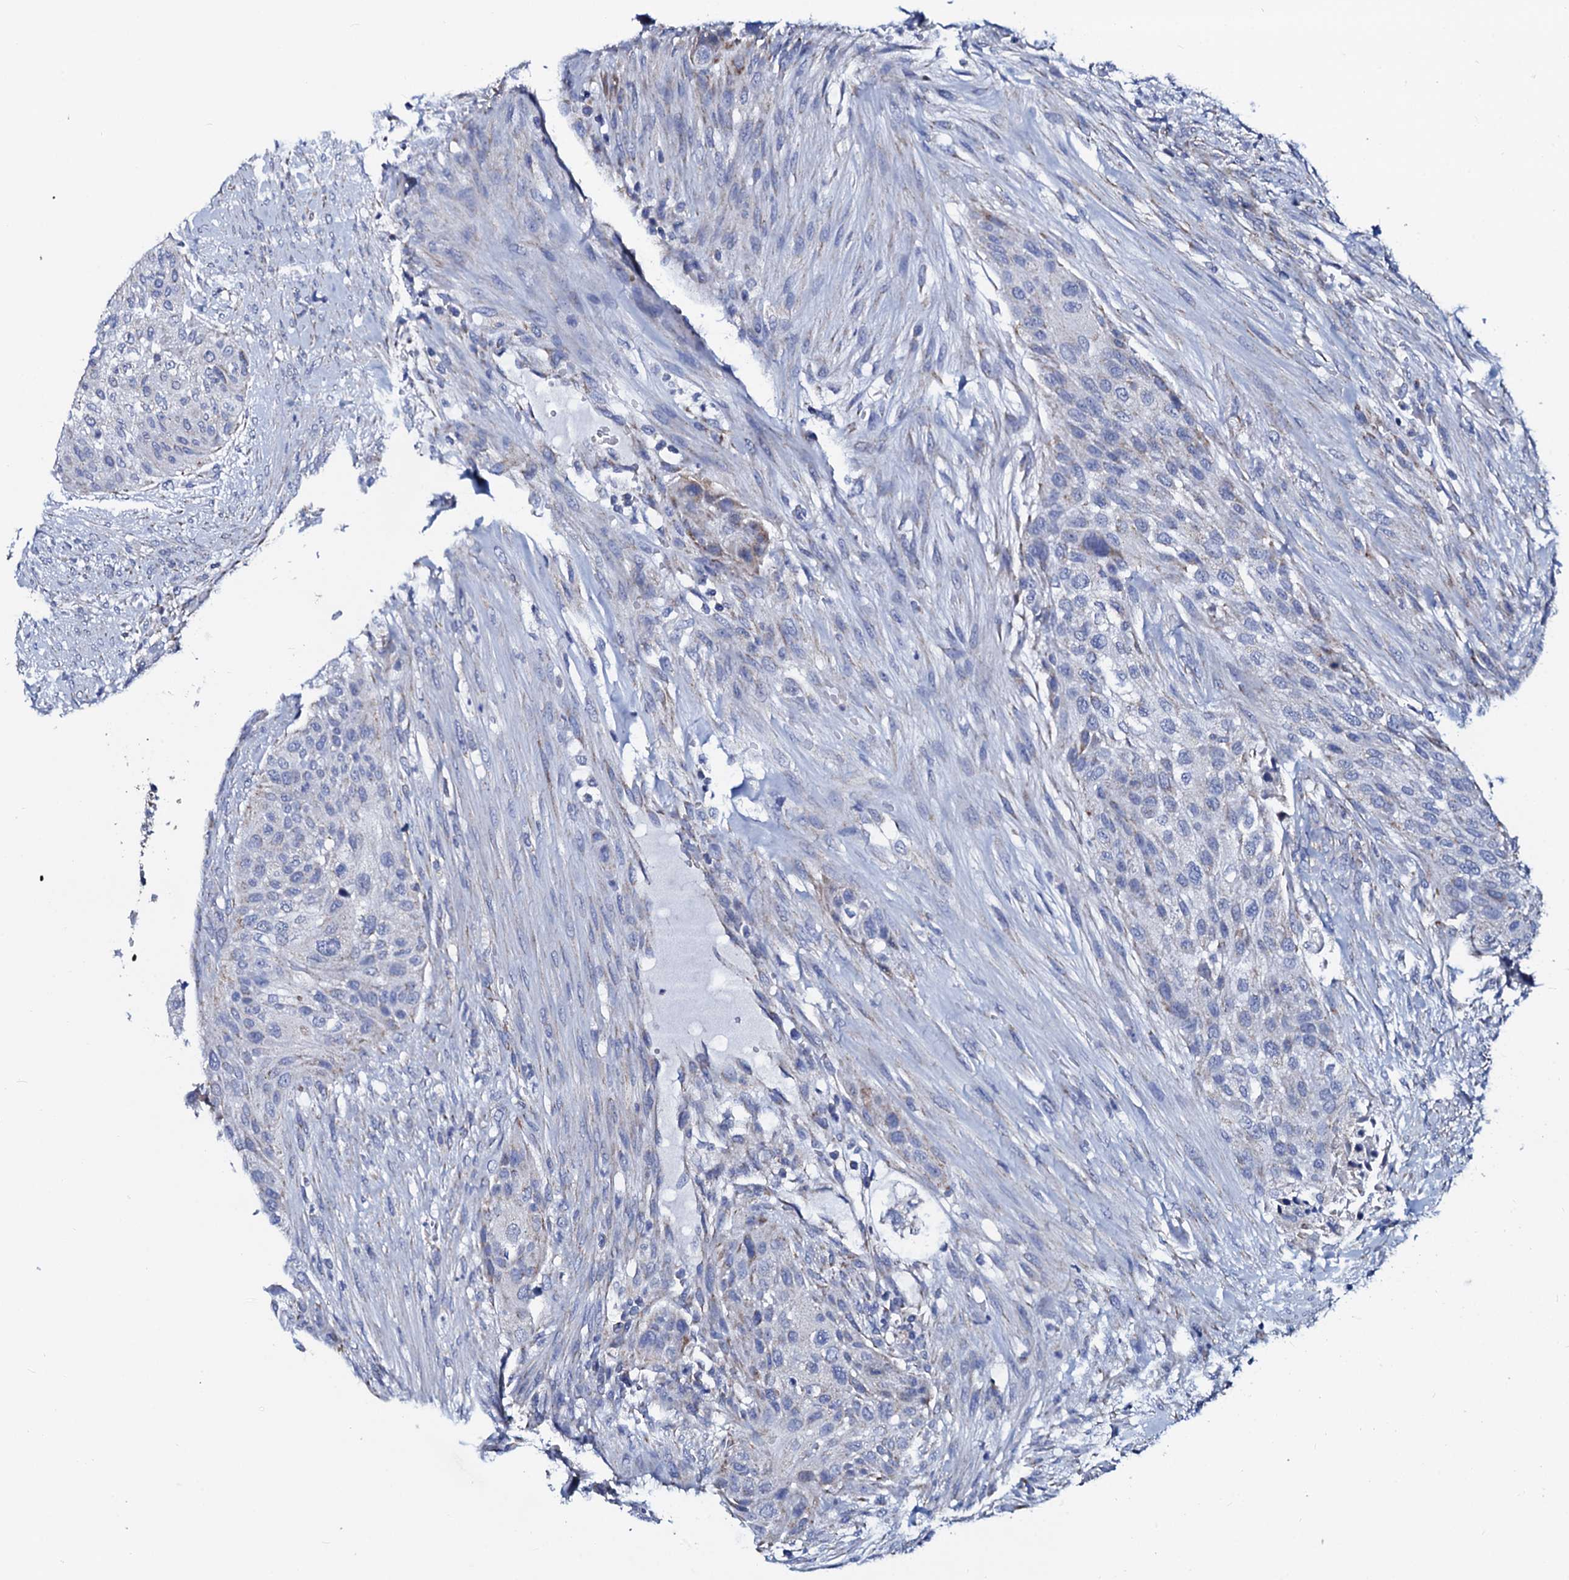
{"staining": {"intensity": "negative", "quantity": "none", "location": "none"}, "tissue": "urothelial cancer", "cell_type": "Tumor cells", "image_type": "cancer", "snomed": [{"axis": "morphology", "description": "Urothelial carcinoma, High grade"}, {"axis": "topography", "description": "Urinary bladder"}], "caption": "High-grade urothelial carcinoma was stained to show a protein in brown. There is no significant positivity in tumor cells.", "gene": "SLC37A4", "patient": {"sex": "male", "age": 35}}